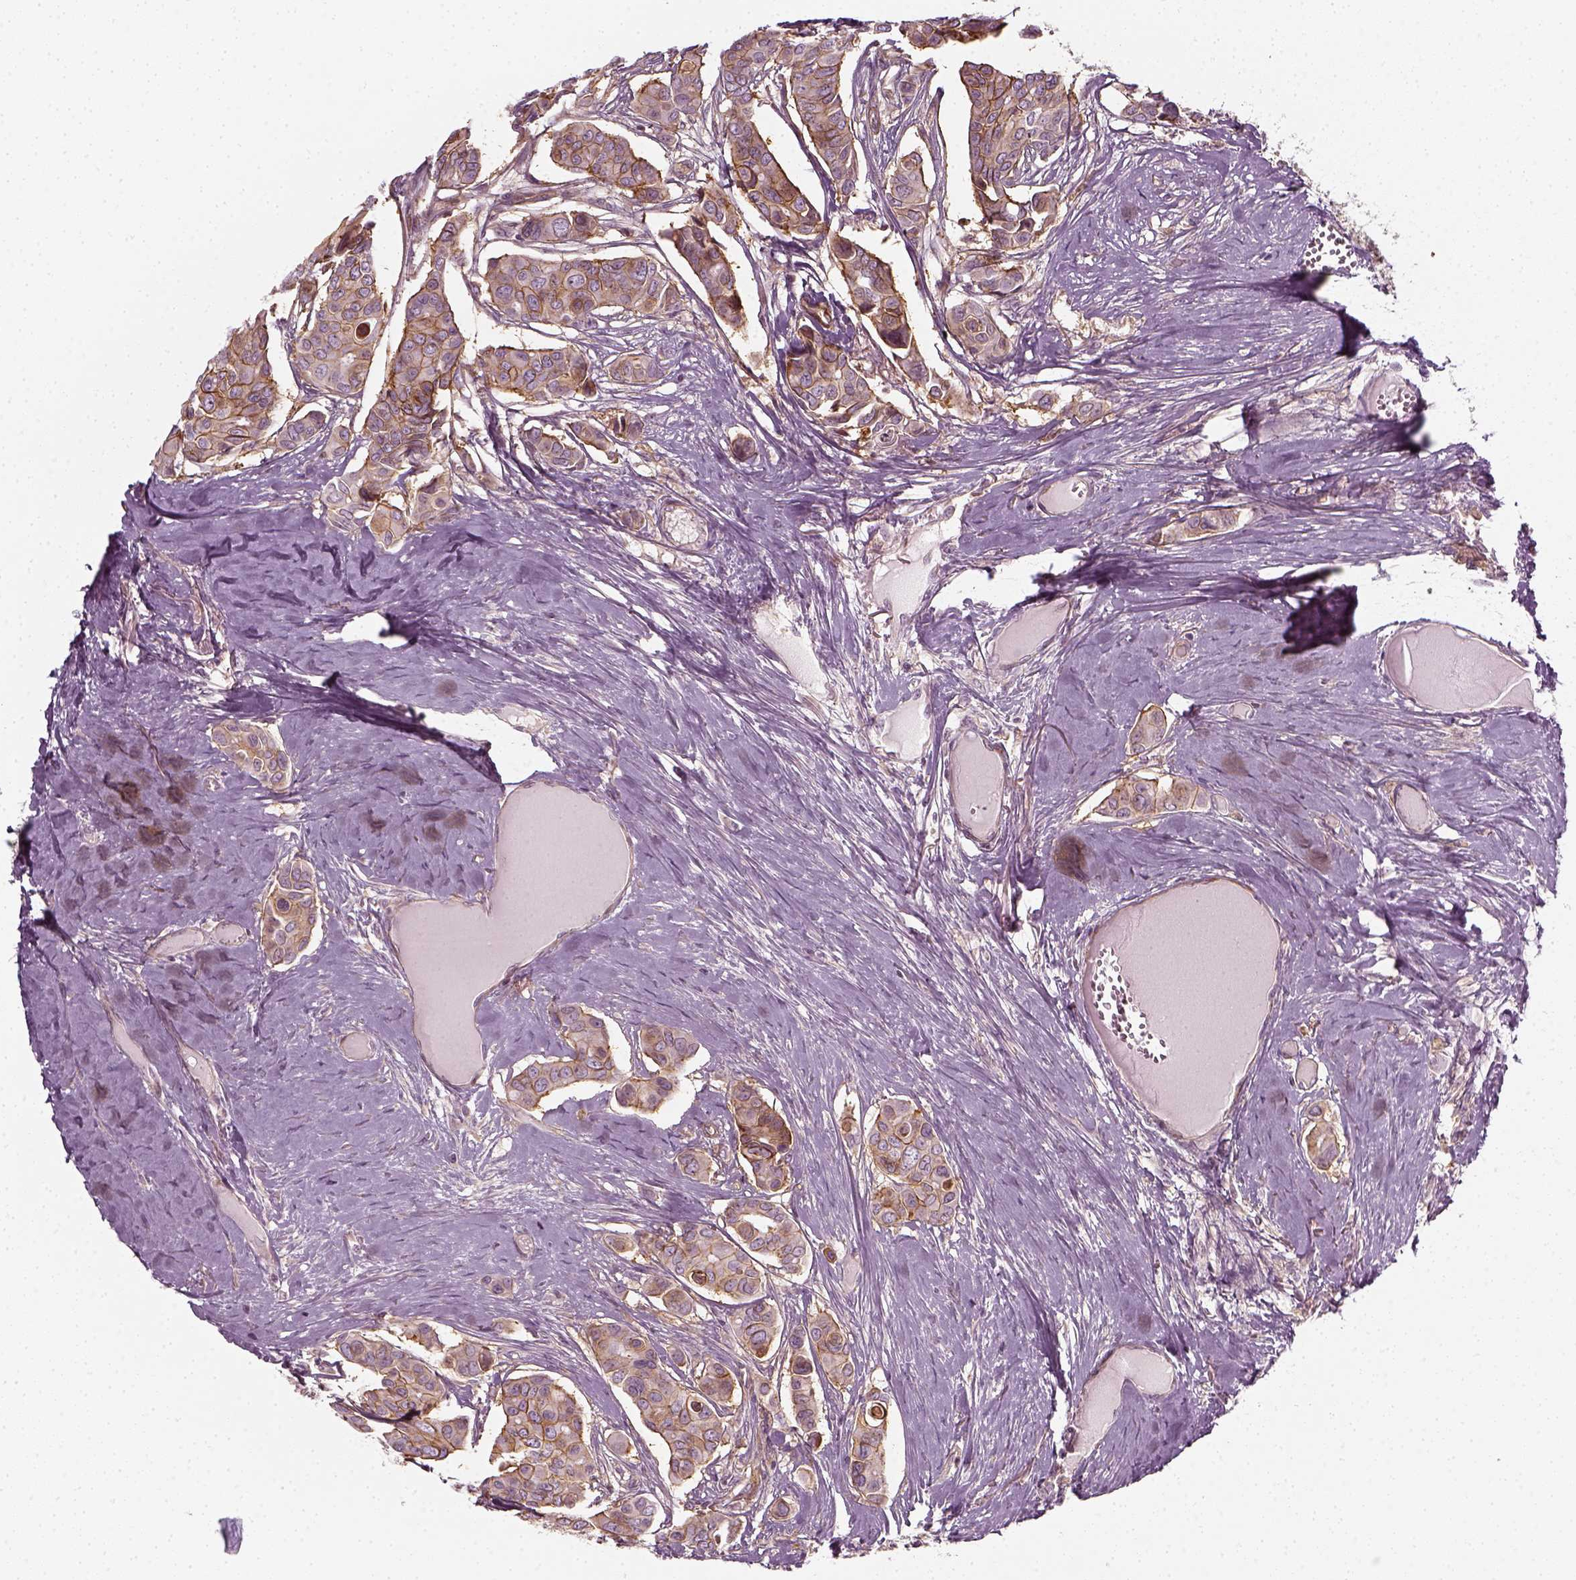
{"staining": {"intensity": "moderate", "quantity": ">75%", "location": "cytoplasmic/membranous"}, "tissue": "breast cancer", "cell_type": "Tumor cells", "image_type": "cancer", "snomed": [{"axis": "morphology", "description": "Duct carcinoma"}, {"axis": "topography", "description": "Breast"}], "caption": "Breast cancer stained with a brown dye exhibits moderate cytoplasmic/membranous positive positivity in approximately >75% of tumor cells.", "gene": "NPTN", "patient": {"sex": "female", "age": 54}}